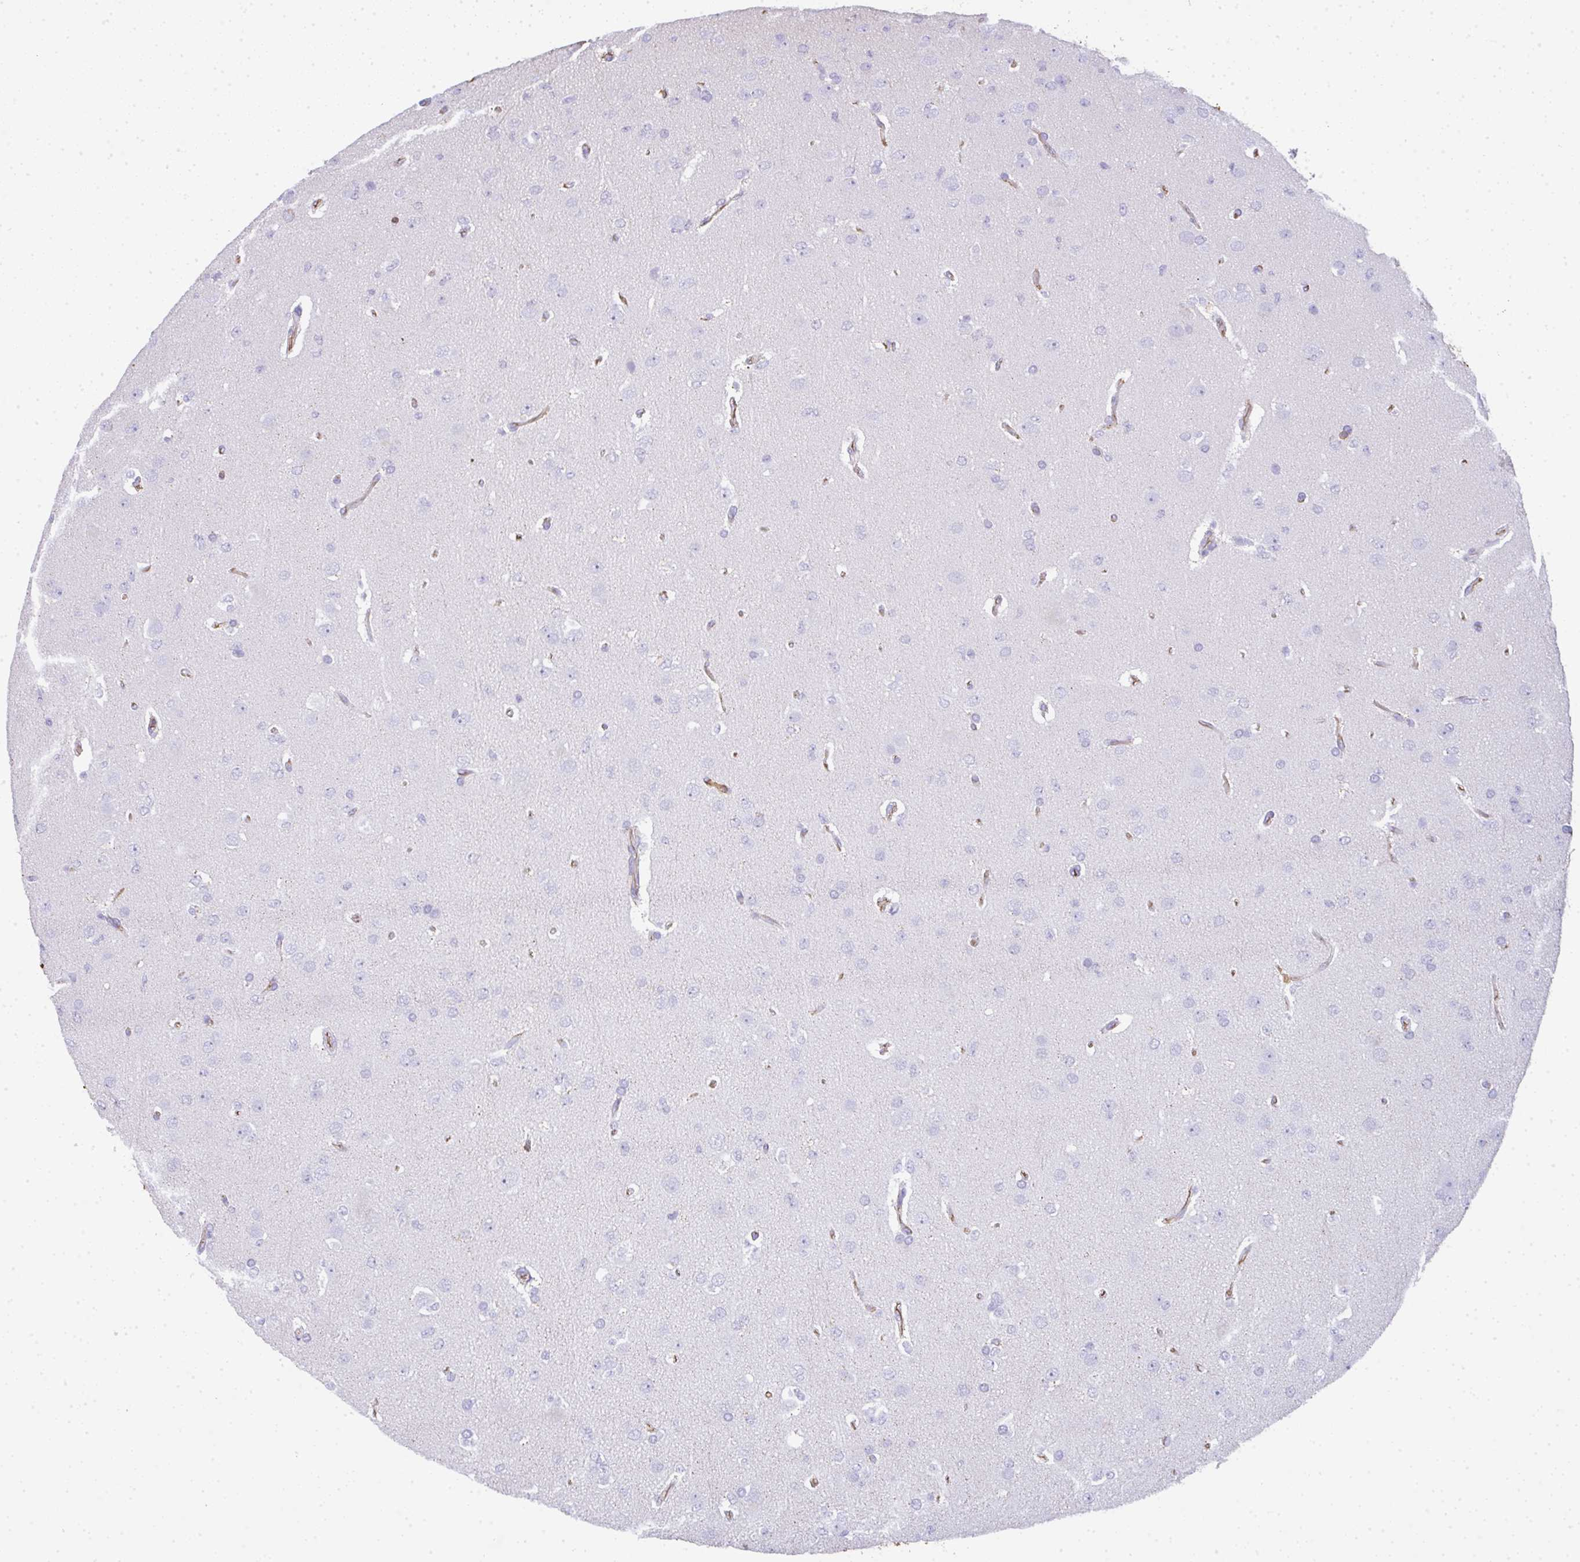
{"staining": {"intensity": "negative", "quantity": "none", "location": "none"}, "tissue": "glioma", "cell_type": "Tumor cells", "image_type": "cancer", "snomed": [{"axis": "morphology", "description": "Glioma, malignant, Low grade"}, {"axis": "topography", "description": "Brain"}], "caption": "This histopathology image is of malignant glioma (low-grade) stained with immunohistochemistry to label a protein in brown with the nuclei are counter-stained blue. There is no positivity in tumor cells.", "gene": "SMYD5", "patient": {"sex": "female", "age": 33}}